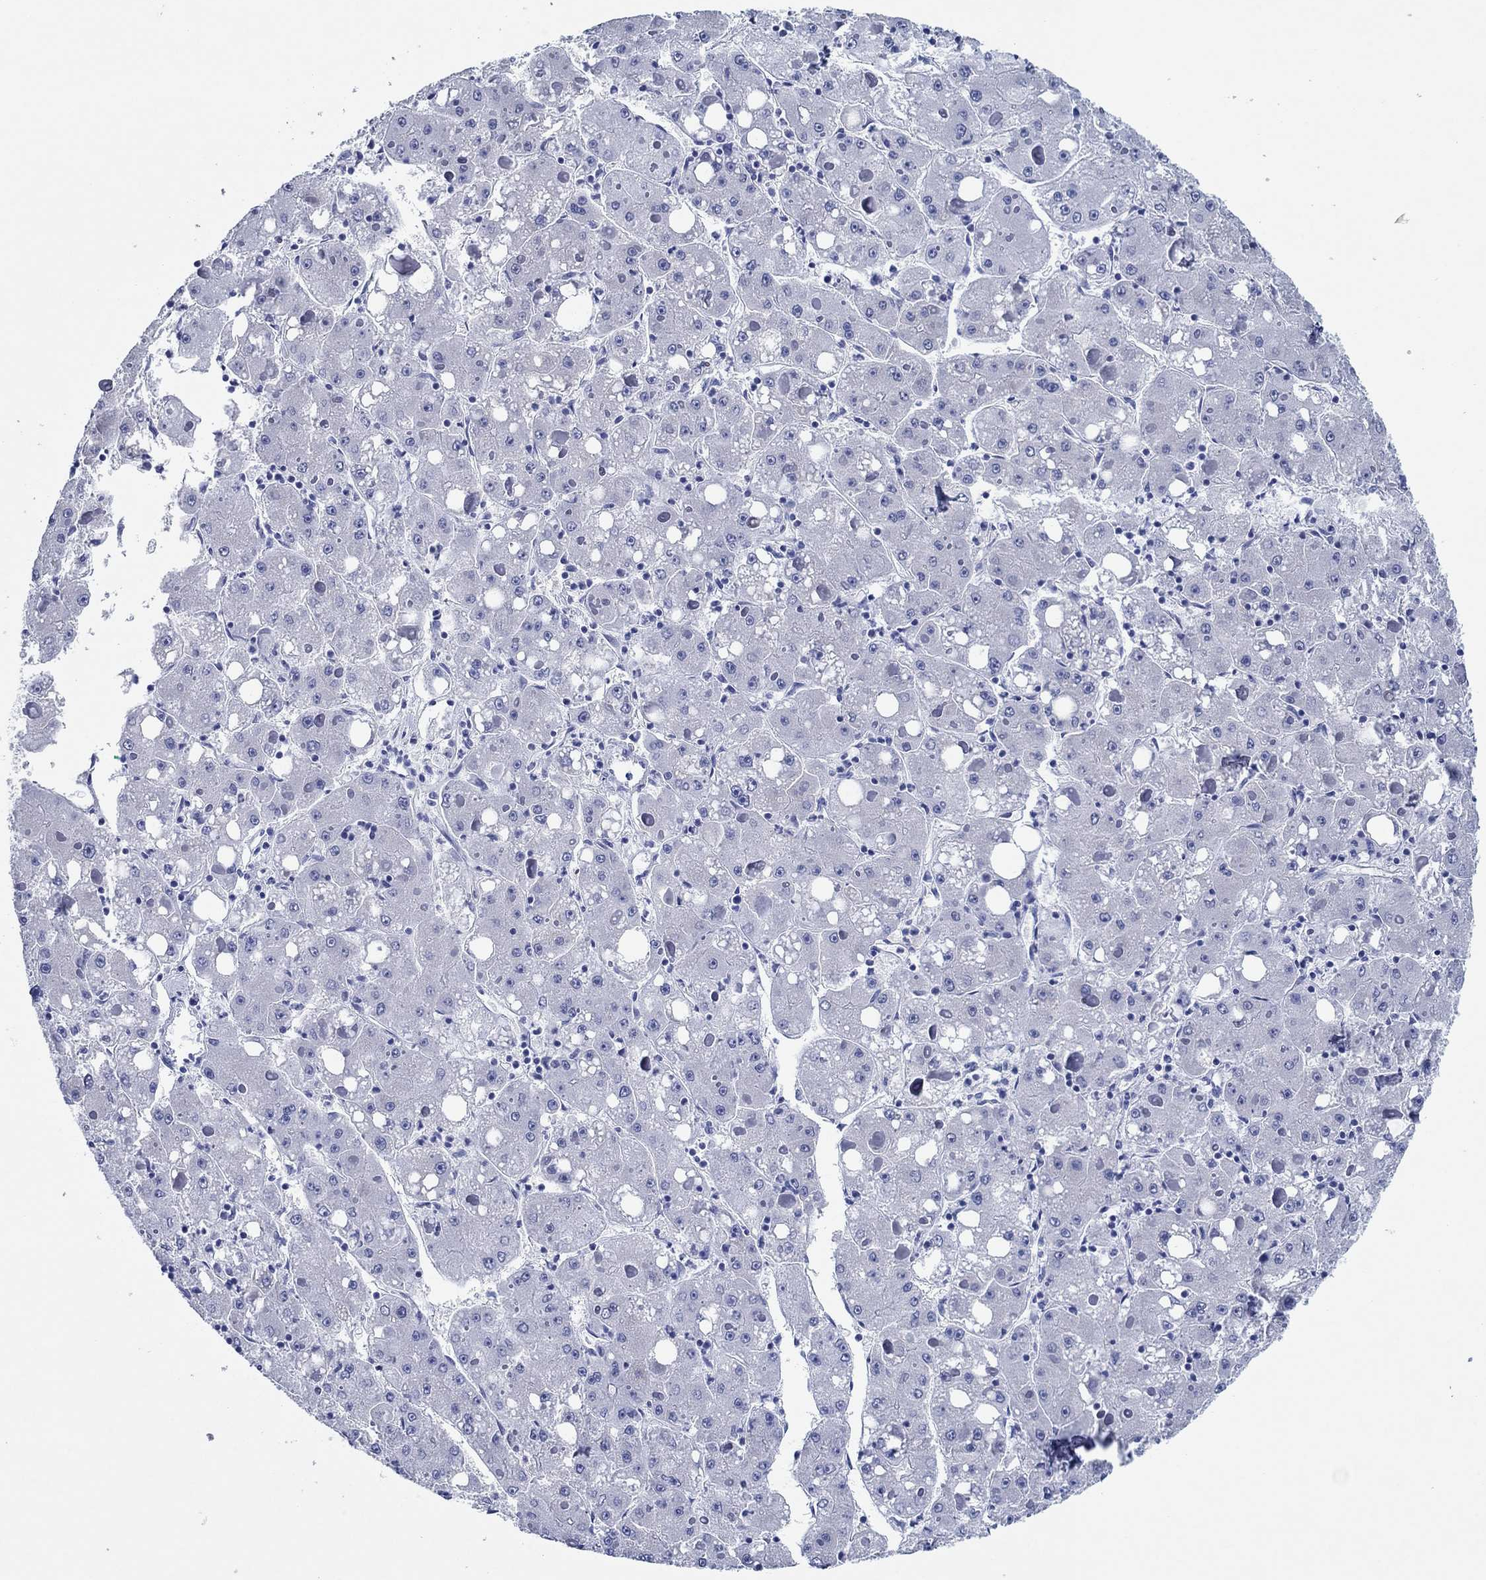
{"staining": {"intensity": "negative", "quantity": "none", "location": "none"}, "tissue": "liver cancer", "cell_type": "Tumor cells", "image_type": "cancer", "snomed": [{"axis": "morphology", "description": "Carcinoma, Hepatocellular, NOS"}, {"axis": "topography", "description": "Liver"}], "caption": "This is a image of immunohistochemistry (IHC) staining of liver cancer, which shows no expression in tumor cells.", "gene": "HCRT", "patient": {"sex": "male", "age": 73}}